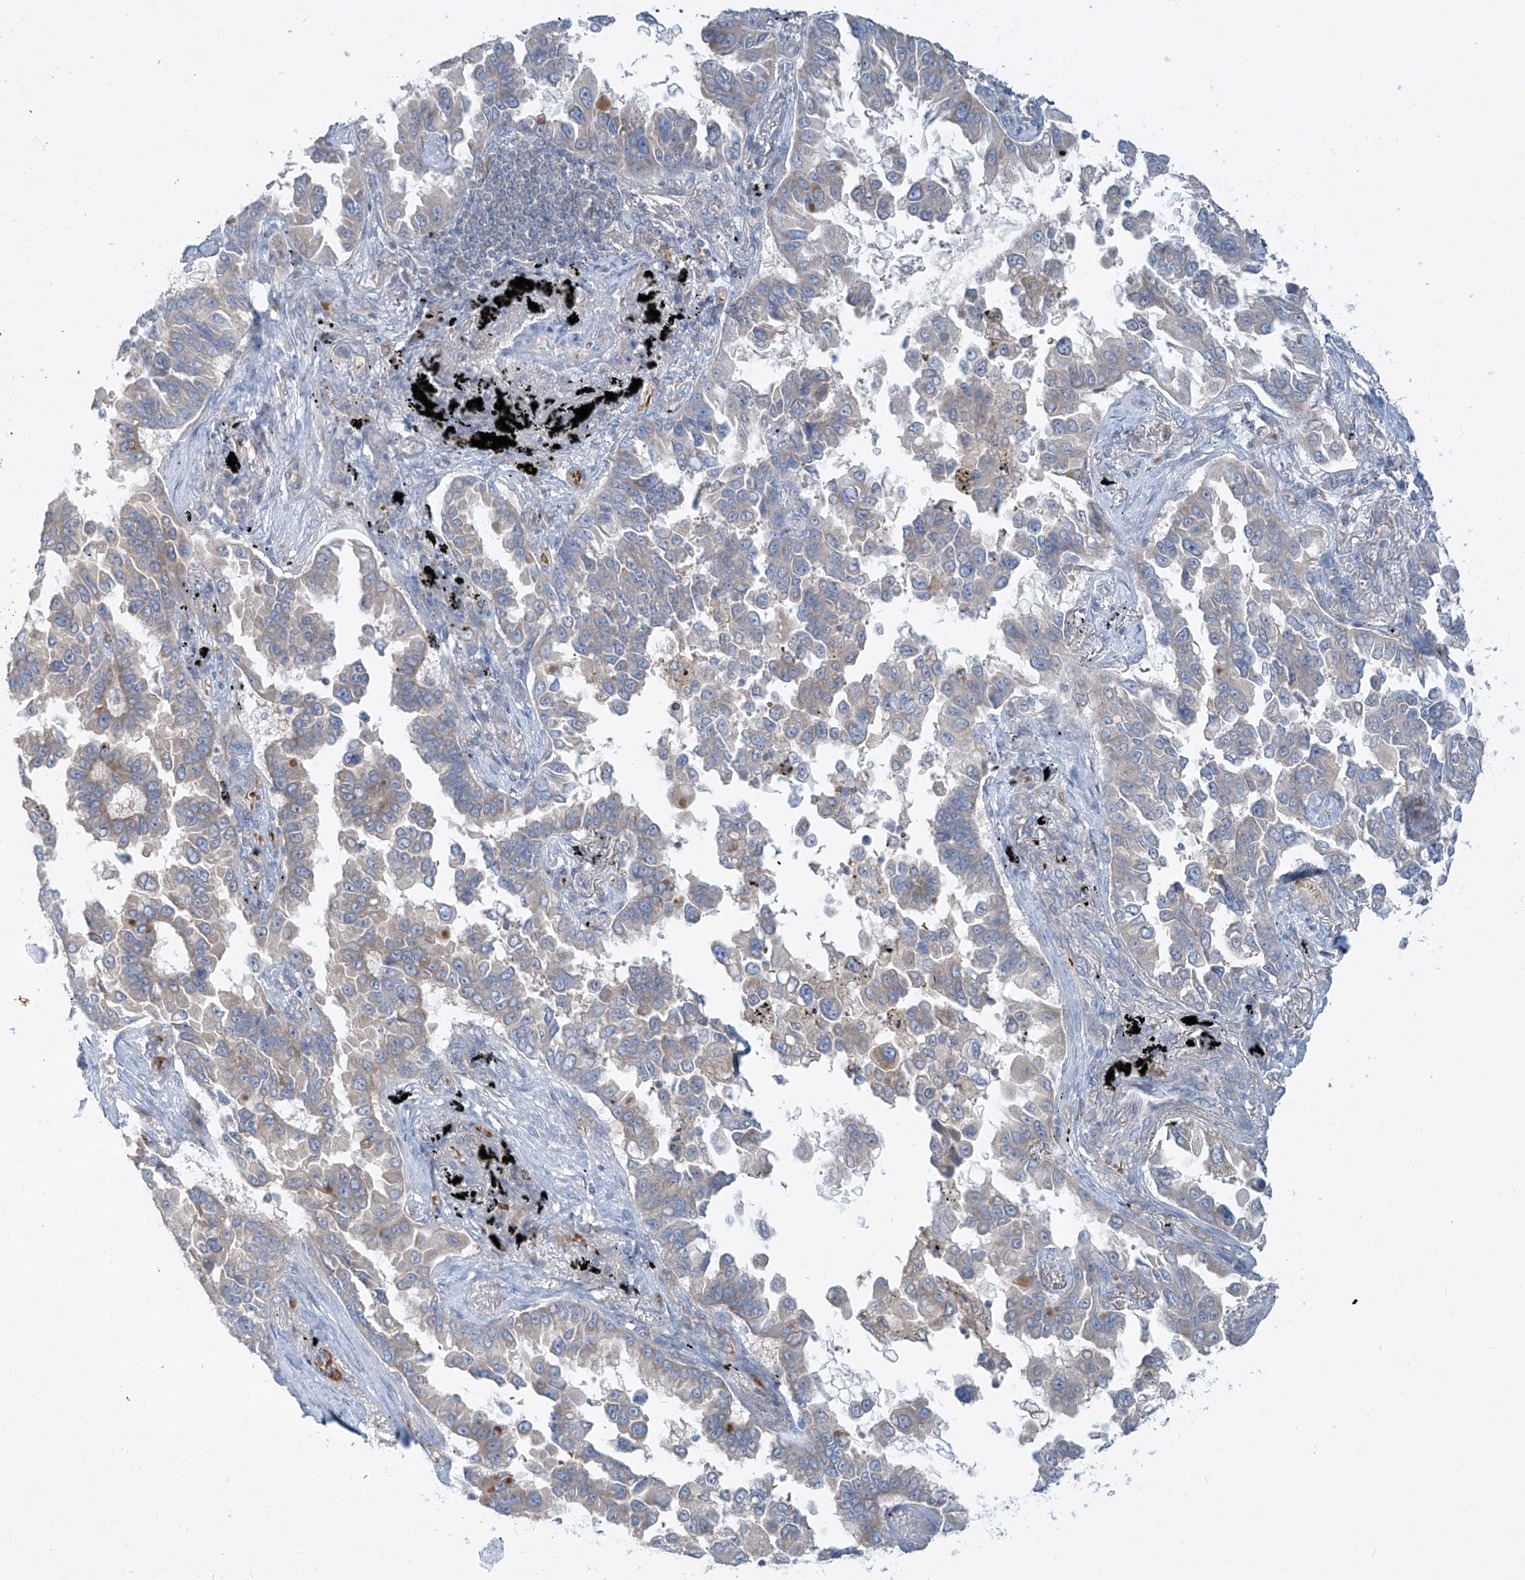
{"staining": {"intensity": "weak", "quantity": "<25%", "location": "cytoplasmic/membranous"}, "tissue": "lung cancer", "cell_type": "Tumor cells", "image_type": "cancer", "snomed": [{"axis": "morphology", "description": "Adenocarcinoma, NOS"}, {"axis": "topography", "description": "Lung"}], "caption": "Image shows no protein staining in tumor cells of adenocarcinoma (lung) tissue.", "gene": "DGKQ", "patient": {"sex": "female", "age": 67}}